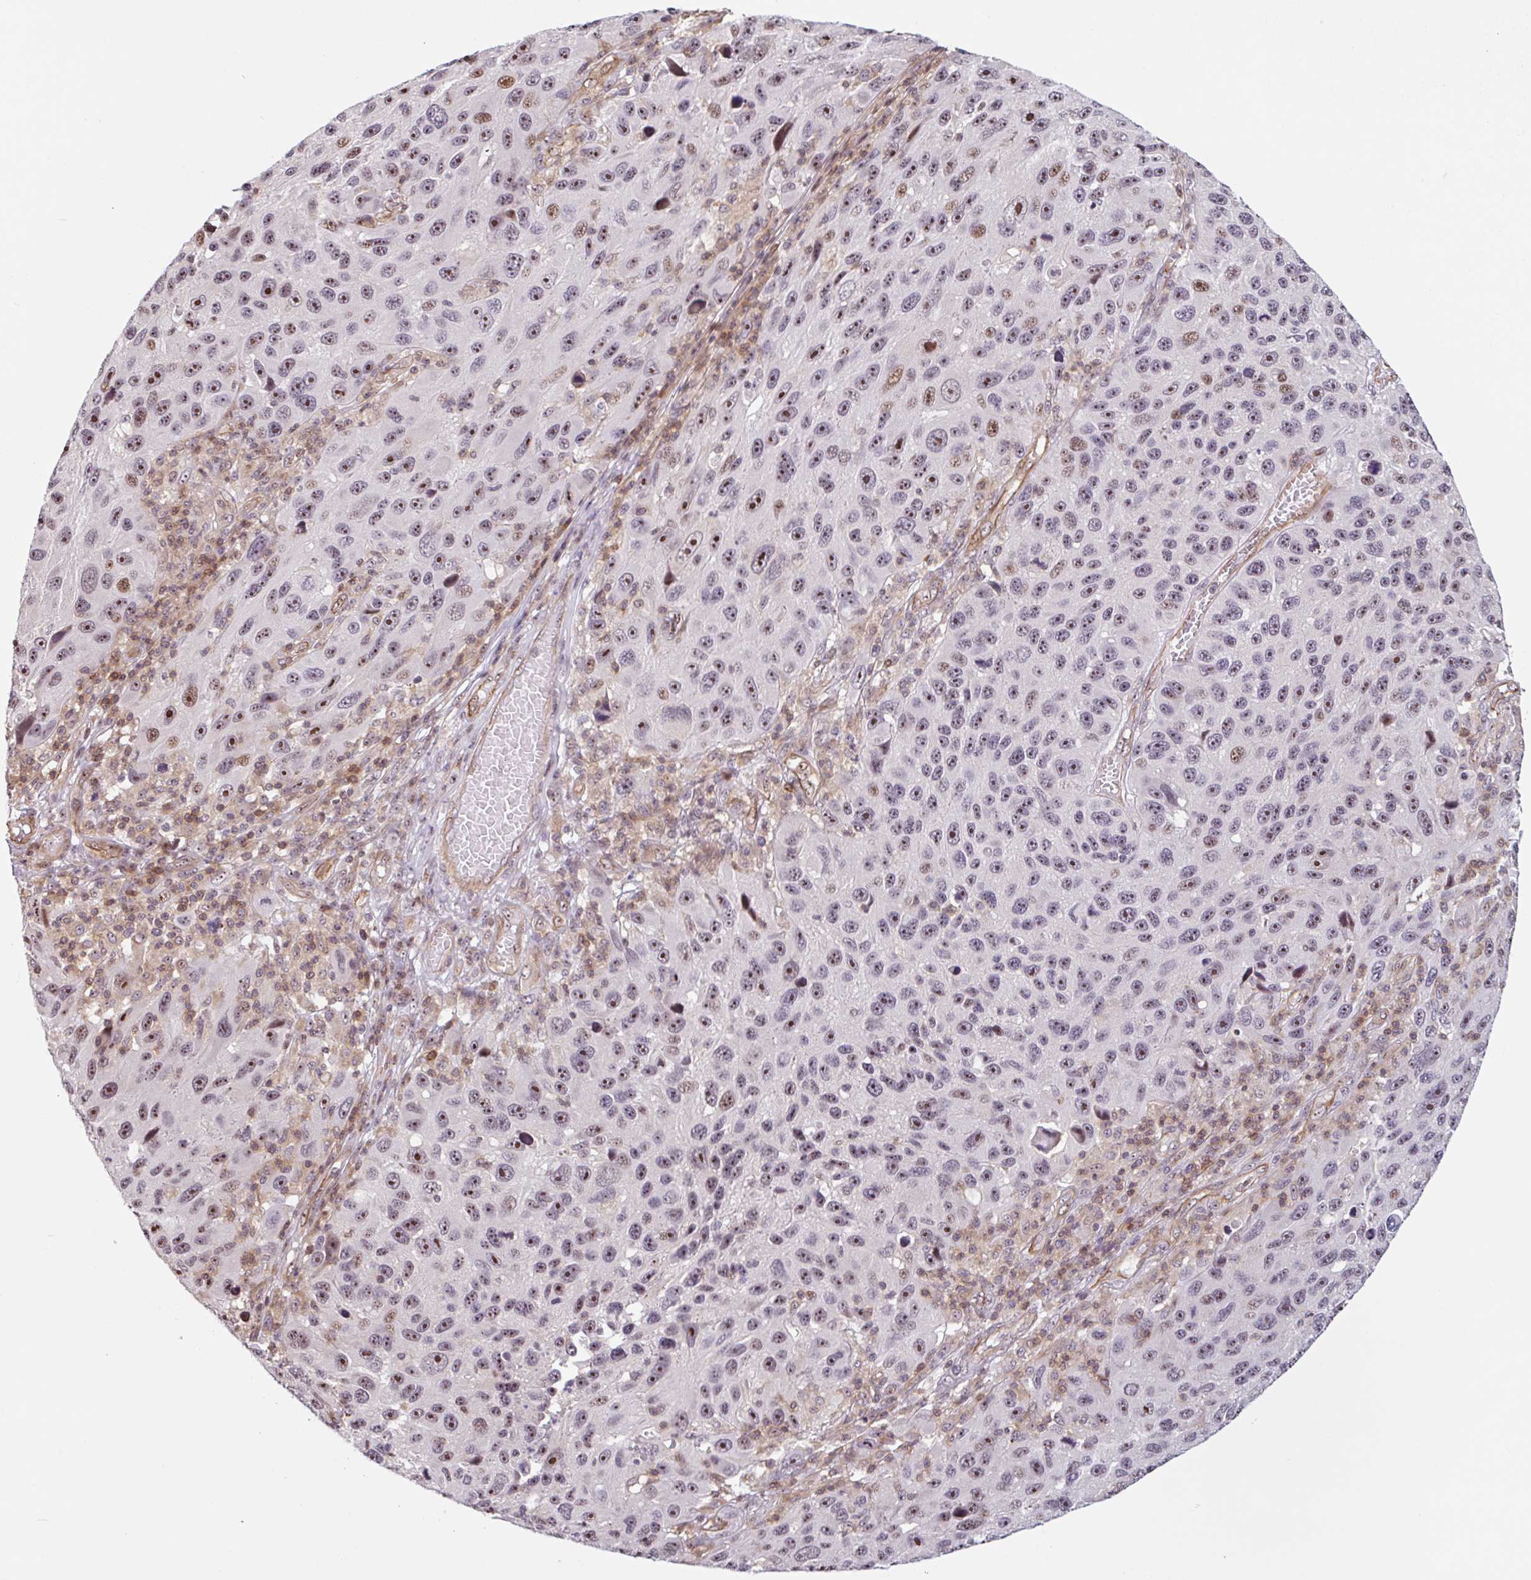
{"staining": {"intensity": "moderate", "quantity": ">75%", "location": "nuclear"}, "tissue": "melanoma", "cell_type": "Tumor cells", "image_type": "cancer", "snomed": [{"axis": "morphology", "description": "Malignant melanoma, NOS"}, {"axis": "topography", "description": "Skin"}], "caption": "Brown immunohistochemical staining in human malignant melanoma displays moderate nuclear positivity in about >75% of tumor cells. The staining is performed using DAB (3,3'-diaminobenzidine) brown chromogen to label protein expression. The nuclei are counter-stained blue using hematoxylin.", "gene": "ZNF689", "patient": {"sex": "male", "age": 53}}